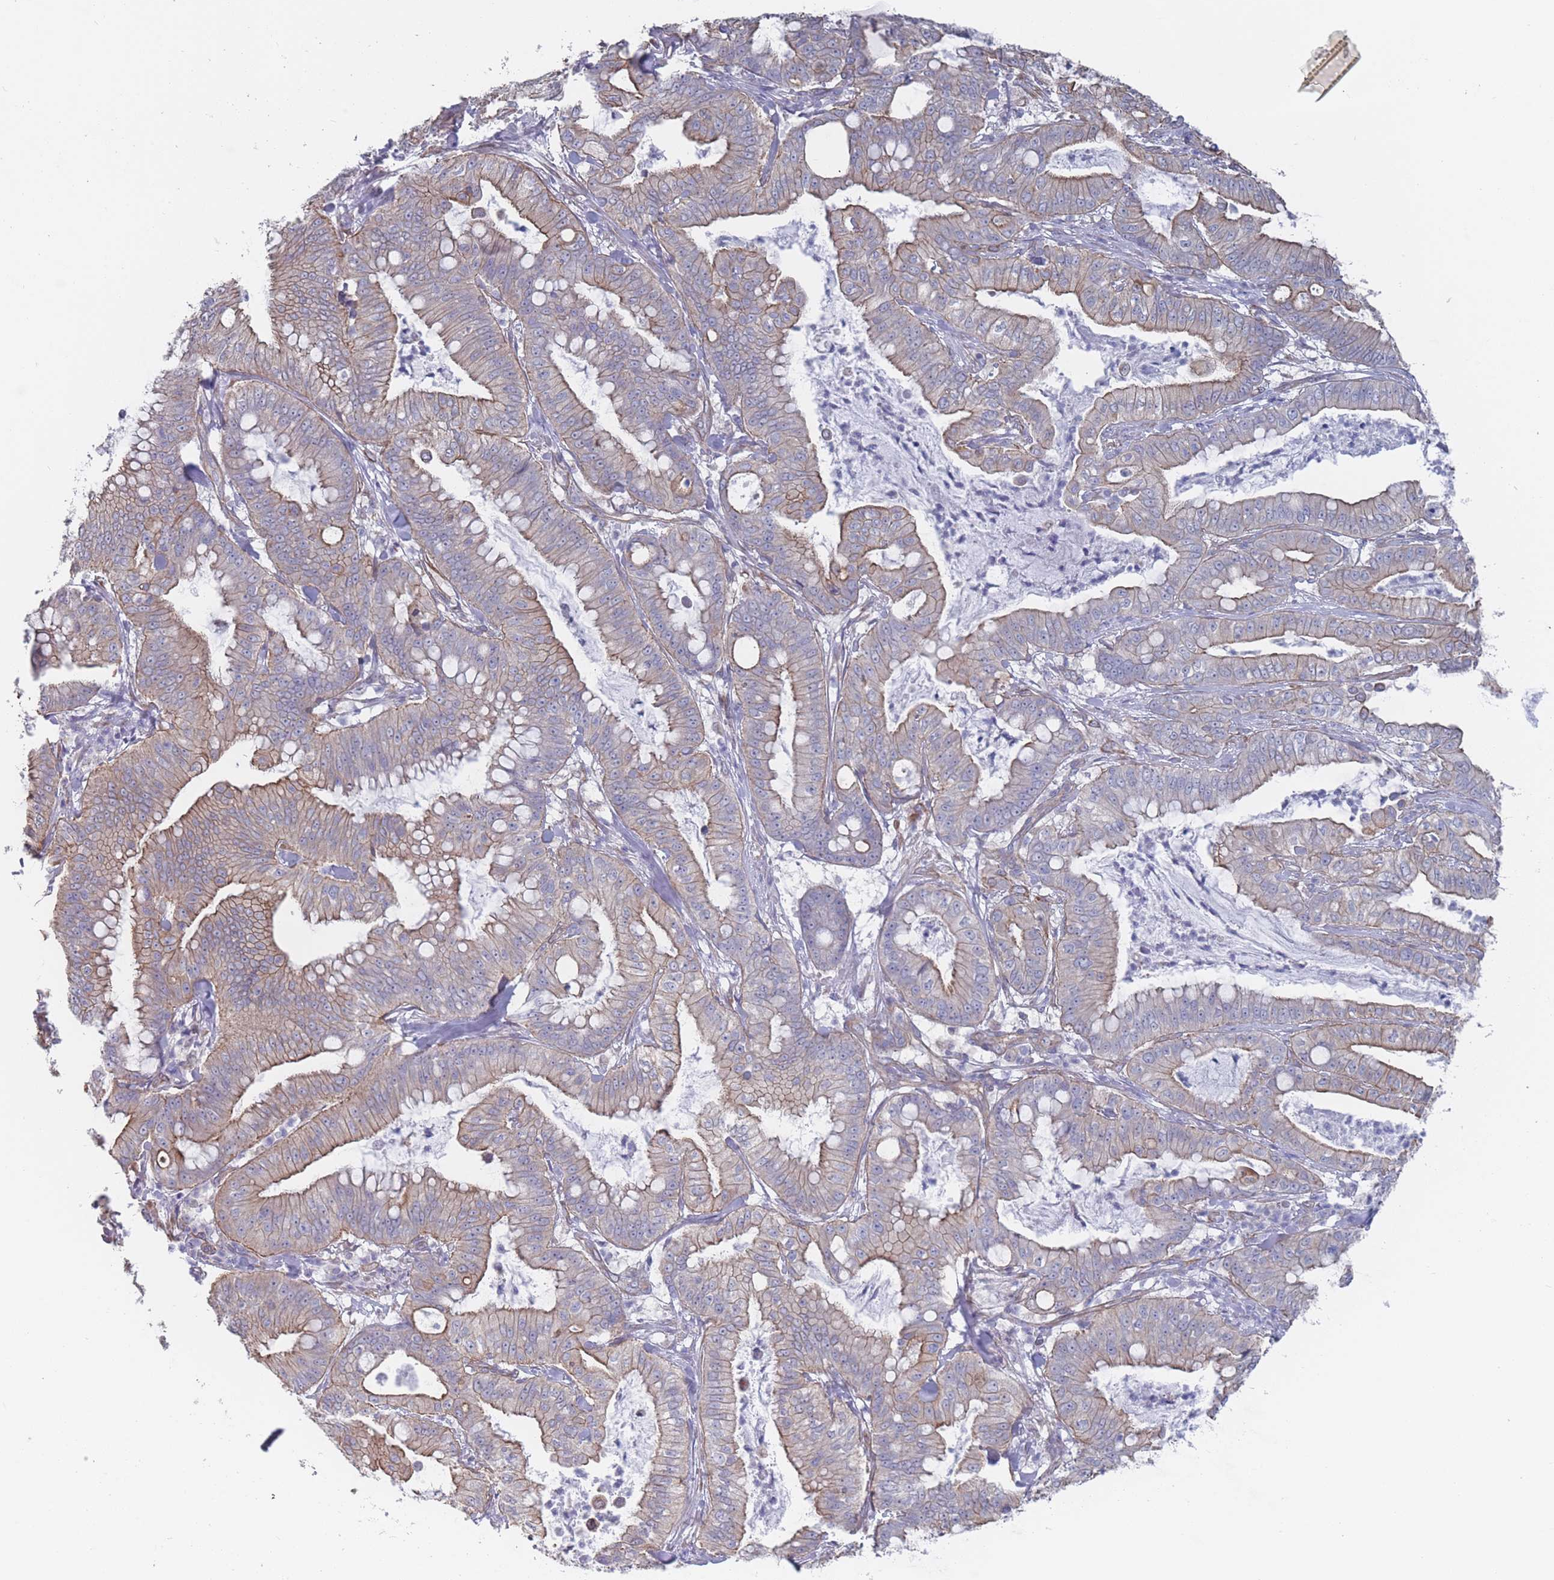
{"staining": {"intensity": "weak", "quantity": "25%-75%", "location": "cytoplasmic/membranous"}, "tissue": "pancreatic cancer", "cell_type": "Tumor cells", "image_type": "cancer", "snomed": [{"axis": "morphology", "description": "Adenocarcinoma, NOS"}, {"axis": "topography", "description": "Pancreas"}], "caption": "Brown immunohistochemical staining in adenocarcinoma (pancreatic) reveals weak cytoplasmic/membranous staining in approximately 25%-75% of tumor cells.", "gene": "SLC1A6", "patient": {"sex": "male", "age": 71}}